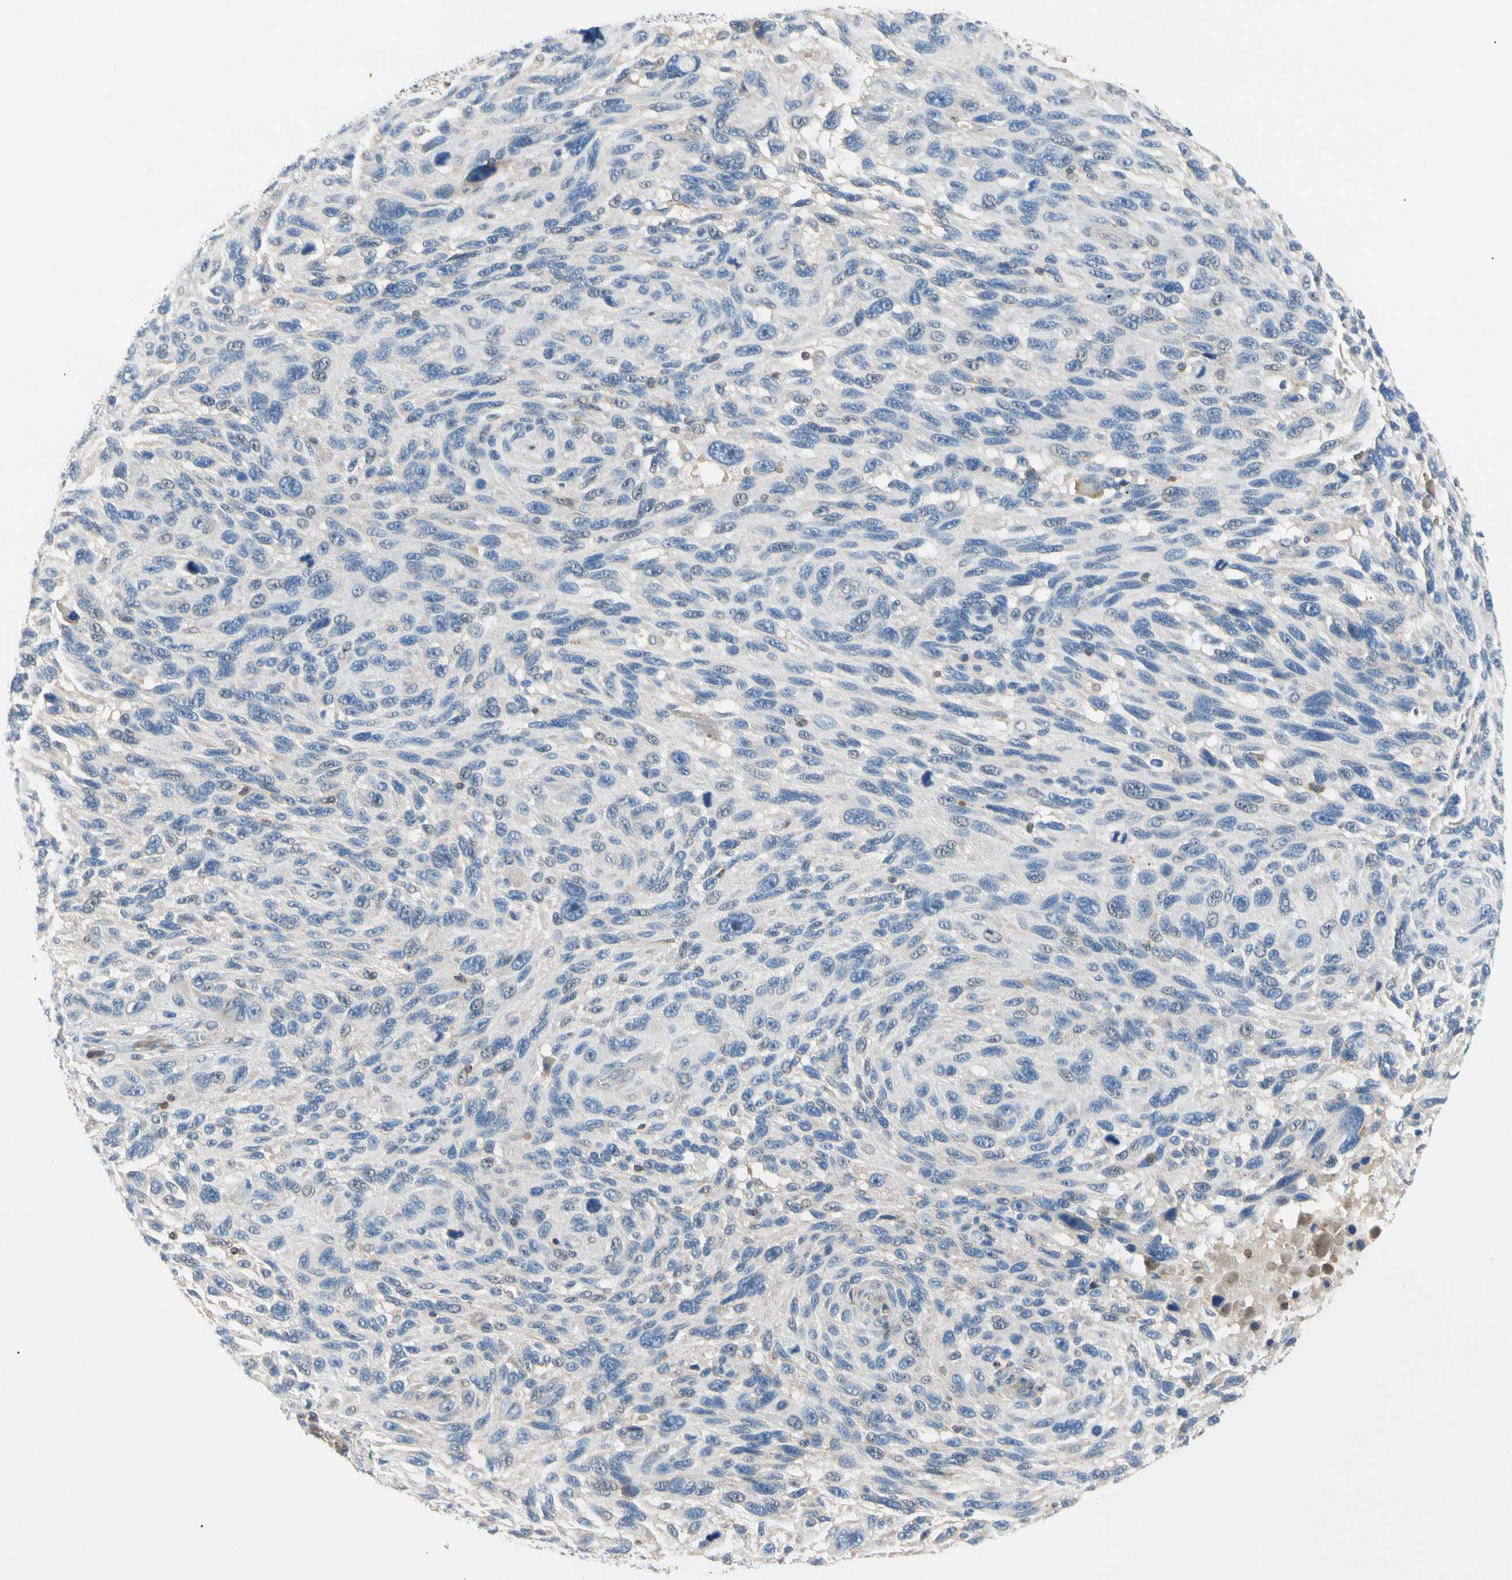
{"staining": {"intensity": "negative", "quantity": "none", "location": "none"}, "tissue": "melanoma", "cell_type": "Tumor cells", "image_type": "cancer", "snomed": [{"axis": "morphology", "description": "Malignant melanoma, NOS"}, {"axis": "topography", "description": "Skin"}], "caption": "Immunohistochemistry (IHC) image of human malignant melanoma stained for a protein (brown), which demonstrates no expression in tumor cells.", "gene": "TNFRSF18", "patient": {"sex": "male", "age": 53}}